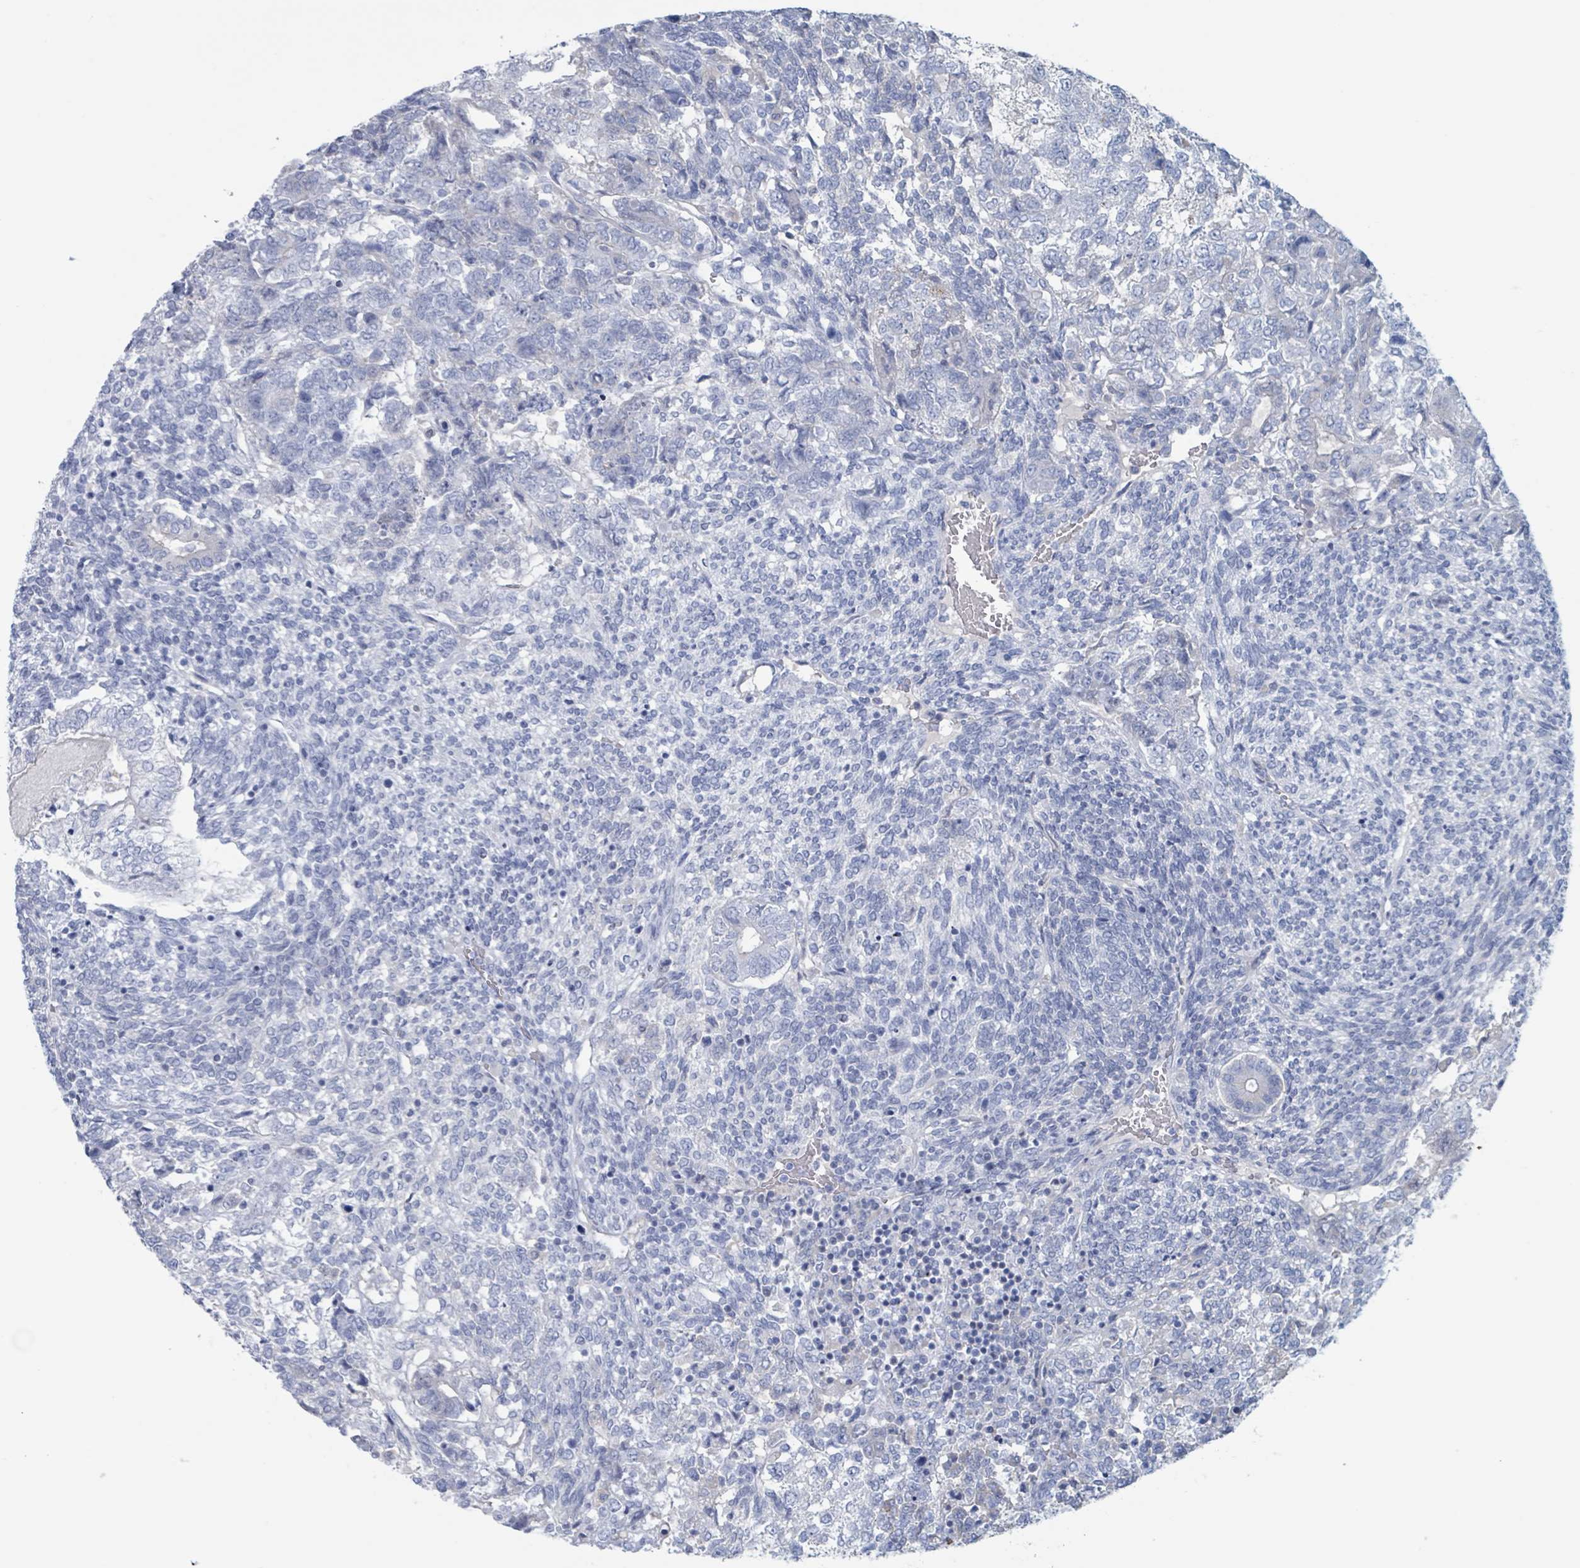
{"staining": {"intensity": "negative", "quantity": "none", "location": "none"}, "tissue": "testis cancer", "cell_type": "Tumor cells", "image_type": "cancer", "snomed": [{"axis": "morphology", "description": "Carcinoma, Embryonal, NOS"}, {"axis": "topography", "description": "Testis"}], "caption": "A high-resolution micrograph shows immunohistochemistry staining of testis embryonal carcinoma, which exhibits no significant positivity in tumor cells.", "gene": "KLK4", "patient": {"sex": "male", "age": 23}}